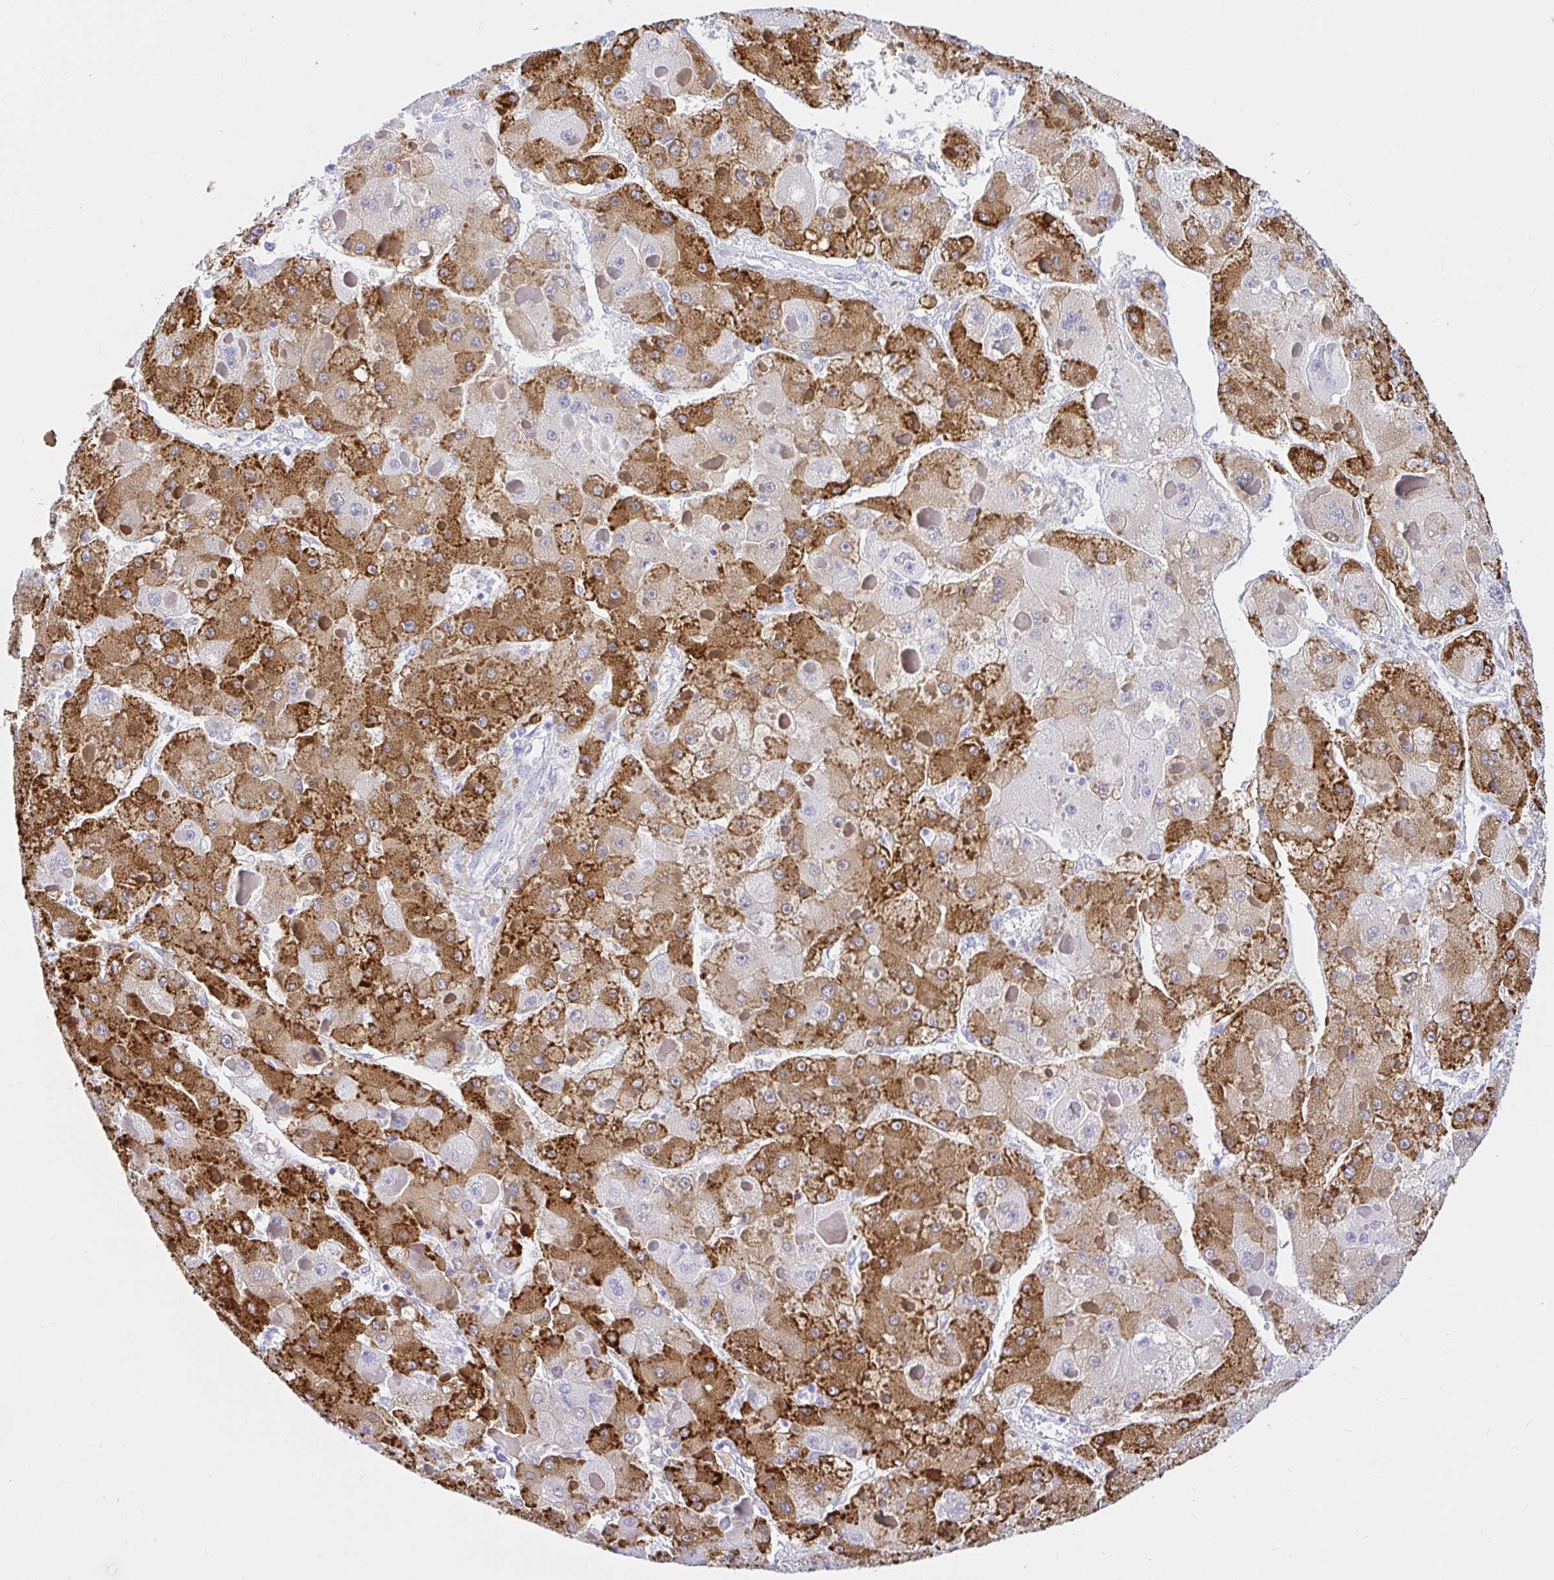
{"staining": {"intensity": "moderate", "quantity": ">75%", "location": "cytoplasmic/membranous"}, "tissue": "liver cancer", "cell_type": "Tumor cells", "image_type": "cancer", "snomed": [{"axis": "morphology", "description": "Carcinoma, Hepatocellular, NOS"}, {"axis": "topography", "description": "Liver"}], "caption": "Protein expression analysis of human liver hepatocellular carcinoma reveals moderate cytoplasmic/membranous staining in approximately >75% of tumor cells.", "gene": "BACE2", "patient": {"sex": "female", "age": 73}}